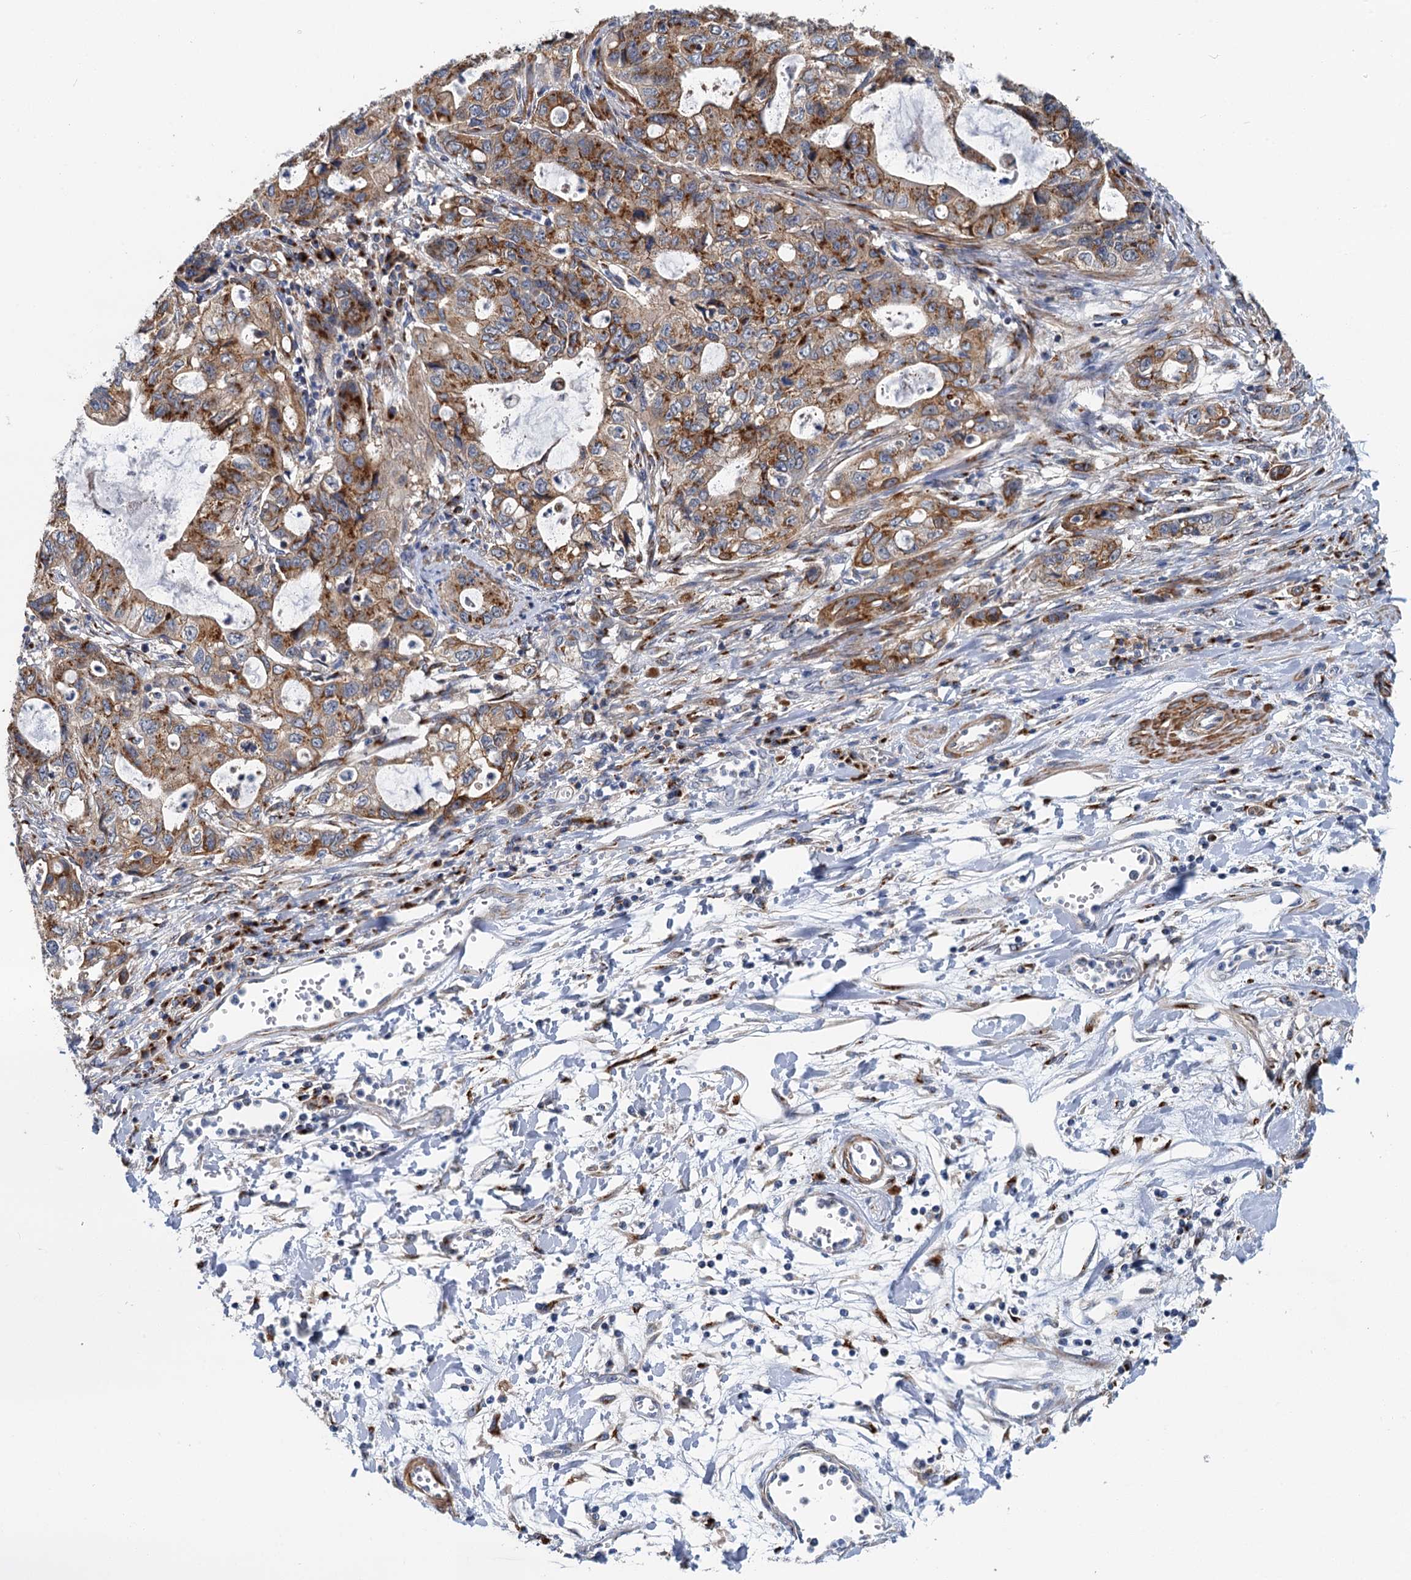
{"staining": {"intensity": "strong", "quantity": ">75%", "location": "cytoplasmic/membranous"}, "tissue": "stomach cancer", "cell_type": "Tumor cells", "image_type": "cancer", "snomed": [{"axis": "morphology", "description": "Adenocarcinoma, NOS"}, {"axis": "topography", "description": "Stomach, upper"}], "caption": "Stomach cancer was stained to show a protein in brown. There is high levels of strong cytoplasmic/membranous positivity in about >75% of tumor cells.", "gene": "BET1L", "patient": {"sex": "female", "age": 52}}